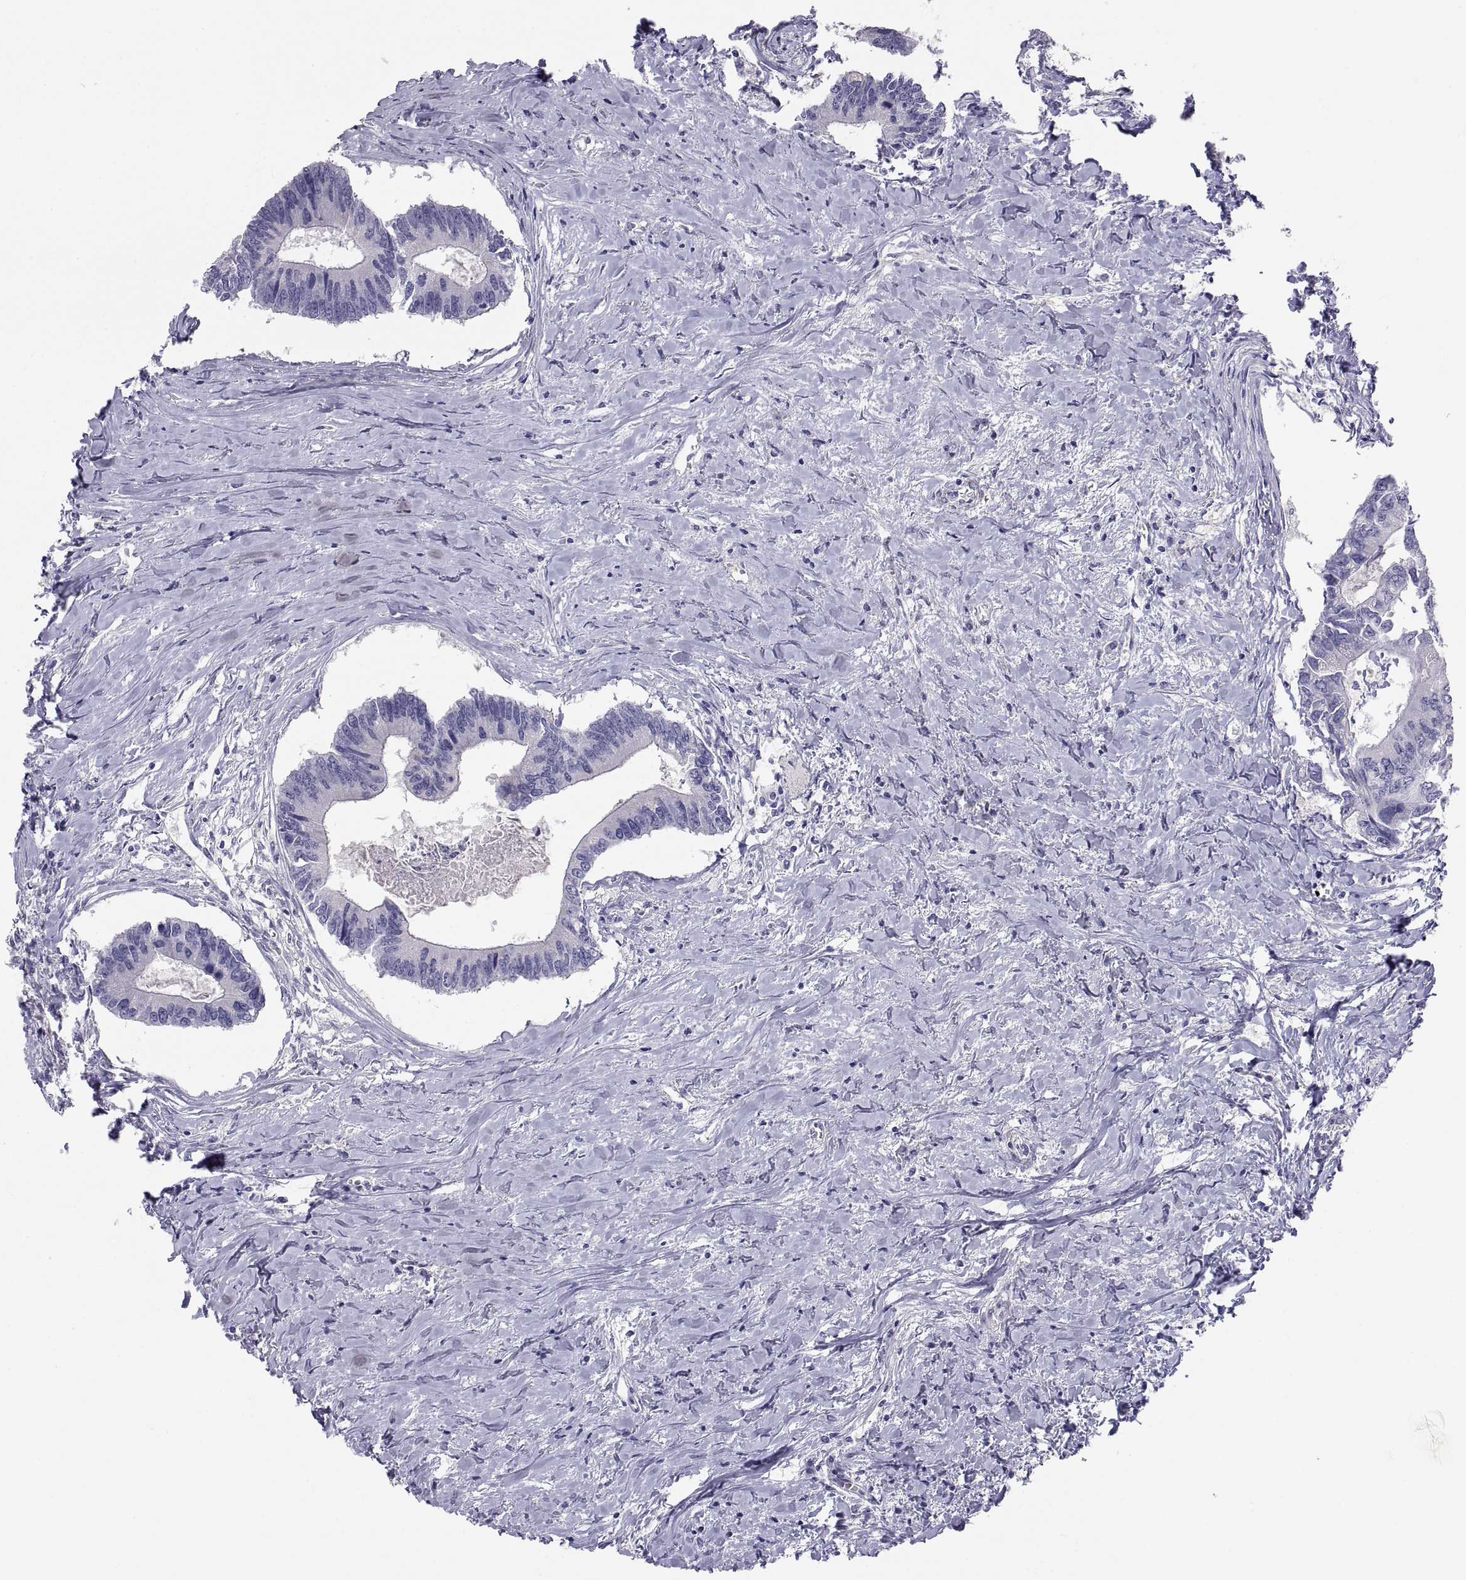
{"staining": {"intensity": "negative", "quantity": "none", "location": "none"}, "tissue": "colorectal cancer", "cell_type": "Tumor cells", "image_type": "cancer", "snomed": [{"axis": "morphology", "description": "Adenocarcinoma, NOS"}, {"axis": "topography", "description": "Colon"}], "caption": "This is a micrograph of IHC staining of colorectal cancer (adenocarcinoma), which shows no expression in tumor cells. (Brightfield microscopy of DAB (3,3'-diaminobenzidine) IHC at high magnification).", "gene": "STRC", "patient": {"sex": "male", "age": 53}}